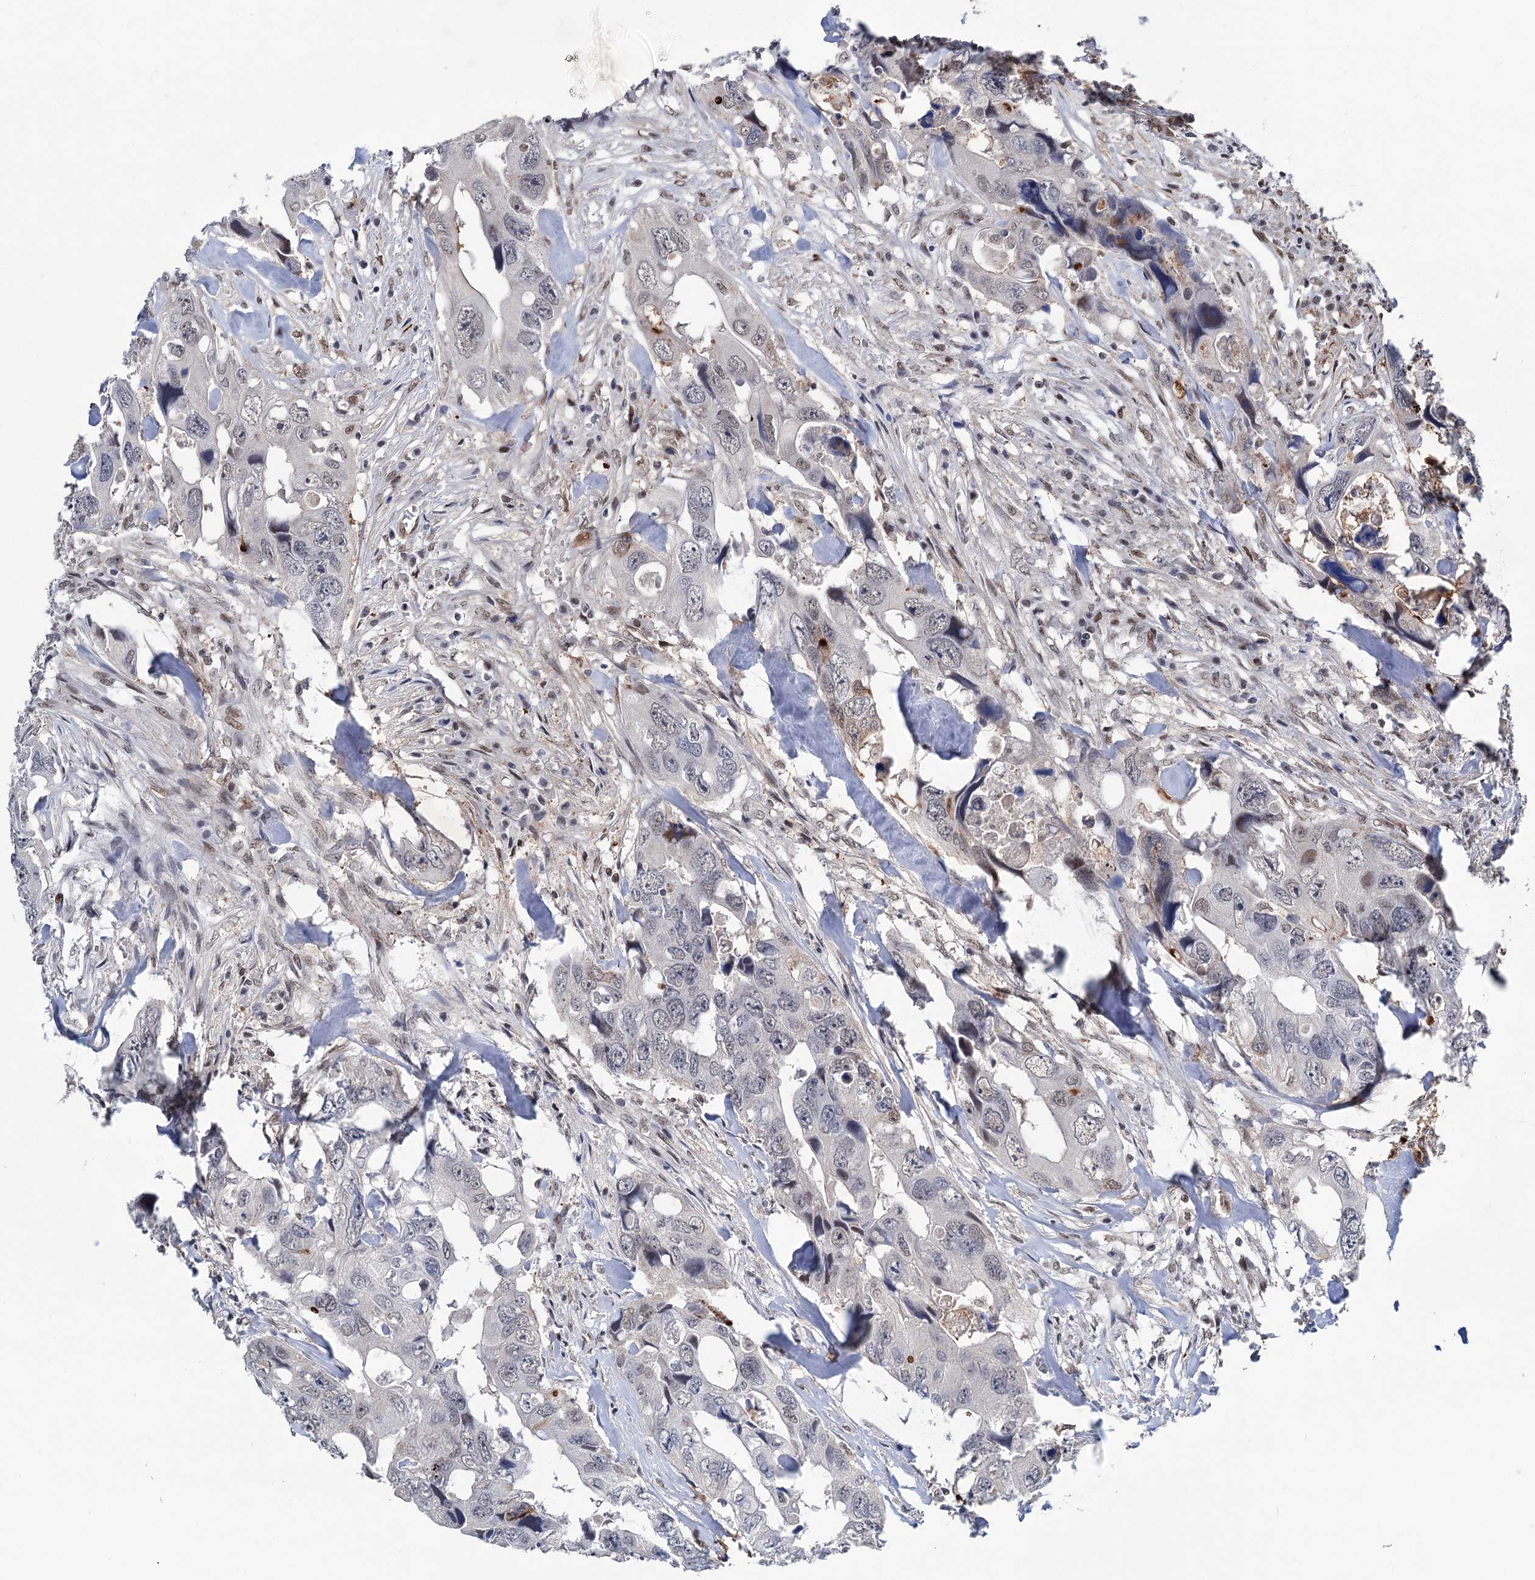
{"staining": {"intensity": "negative", "quantity": "none", "location": "none"}, "tissue": "colorectal cancer", "cell_type": "Tumor cells", "image_type": "cancer", "snomed": [{"axis": "morphology", "description": "Adenocarcinoma, NOS"}, {"axis": "topography", "description": "Rectum"}], "caption": "Colorectal cancer was stained to show a protein in brown. There is no significant staining in tumor cells.", "gene": "FAM53A", "patient": {"sex": "male", "age": 57}}